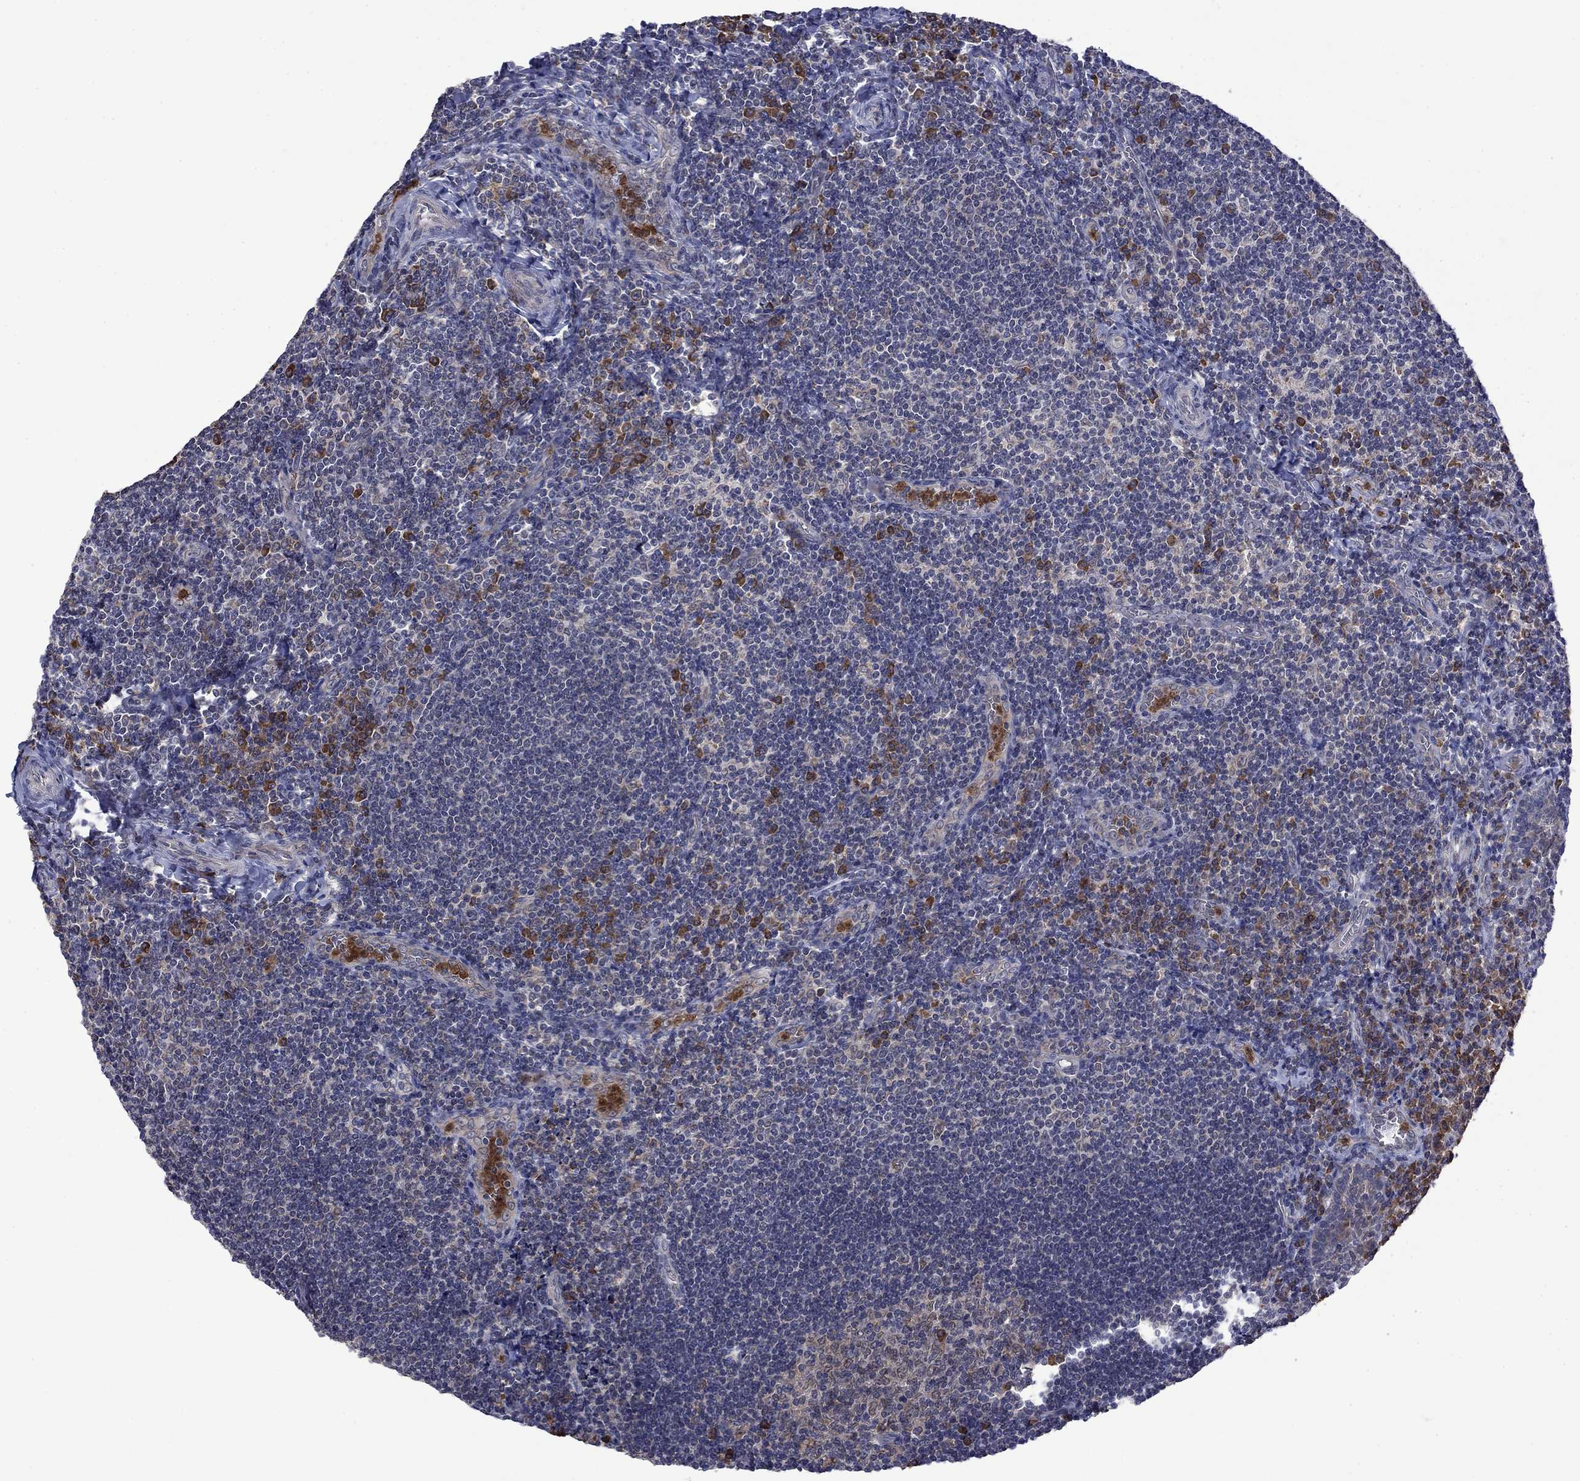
{"staining": {"intensity": "strong", "quantity": "<25%", "location": "cytoplasmic/membranous"}, "tissue": "tonsil", "cell_type": "Germinal center cells", "image_type": "normal", "snomed": [{"axis": "morphology", "description": "Normal tissue, NOS"}, {"axis": "morphology", "description": "Inflammation, NOS"}, {"axis": "topography", "description": "Tonsil"}], "caption": "Protein expression analysis of normal human tonsil reveals strong cytoplasmic/membranous positivity in about <25% of germinal center cells. (Brightfield microscopy of DAB IHC at high magnification).", "gene": "FURIN", "patient": {"sex": "female", "age": 31}}